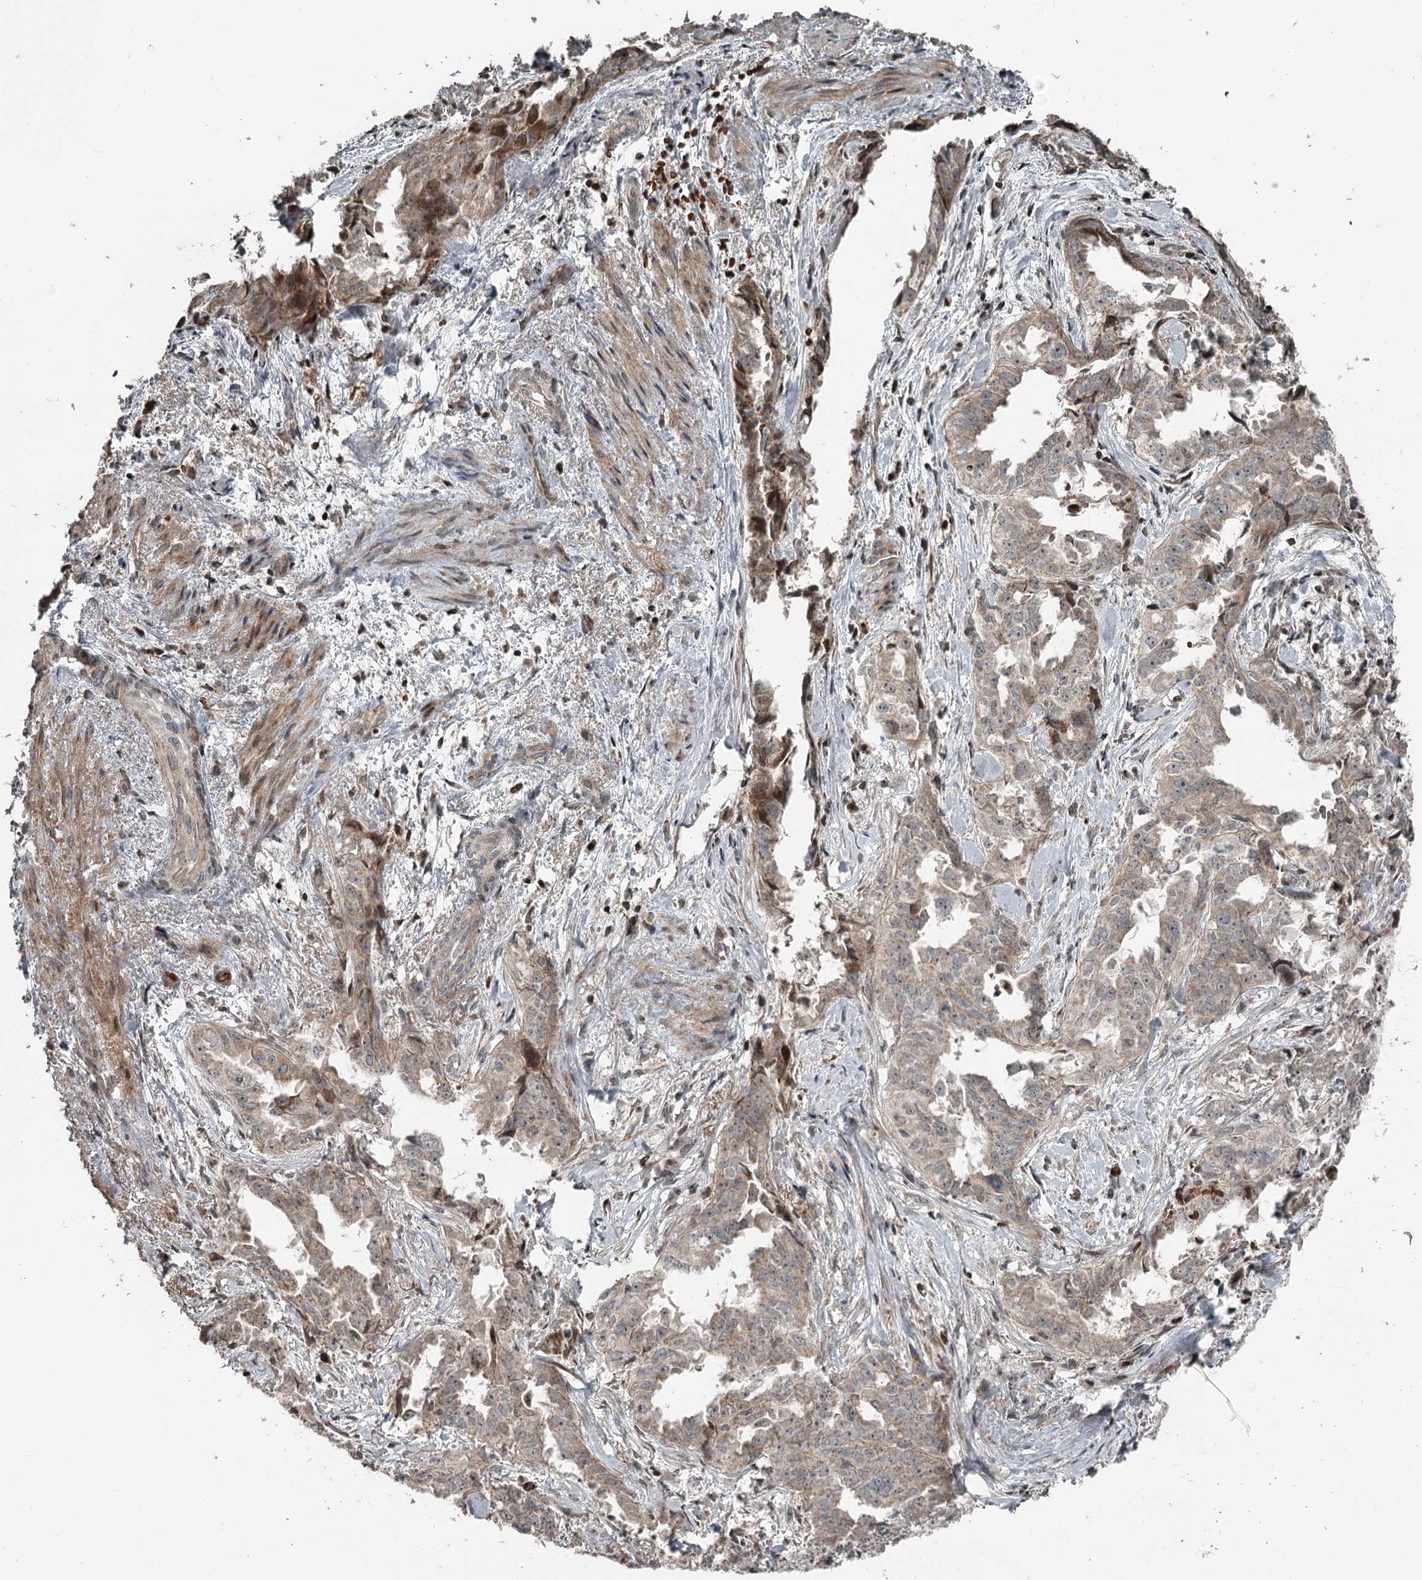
{"staining": {"intensity": "weak", "quantity": "25%-75%", "location": "cytoplasmic/membranous"}, "tissue": "endometrial cancer", "cell_type": "Tumor cells", "image_type": "cancer", "snomed": [{"axis": "morphology", "description": "Adenocarcinoma, NOS"}, {"axis": "topography", "description": "Endometrium"}], "caption": "Immunohistochemical staining of human endometrial adenocarcinoma shows weak cytoplasmic/membranous protein expression in about 25%-75% of tumor cells. (DAB (3,3'-diaminobenzidine) IHC with brightfield microscopy, high magnification).", "gene": "RASSF8", "patient": {"sex": "female", "age": 65}}